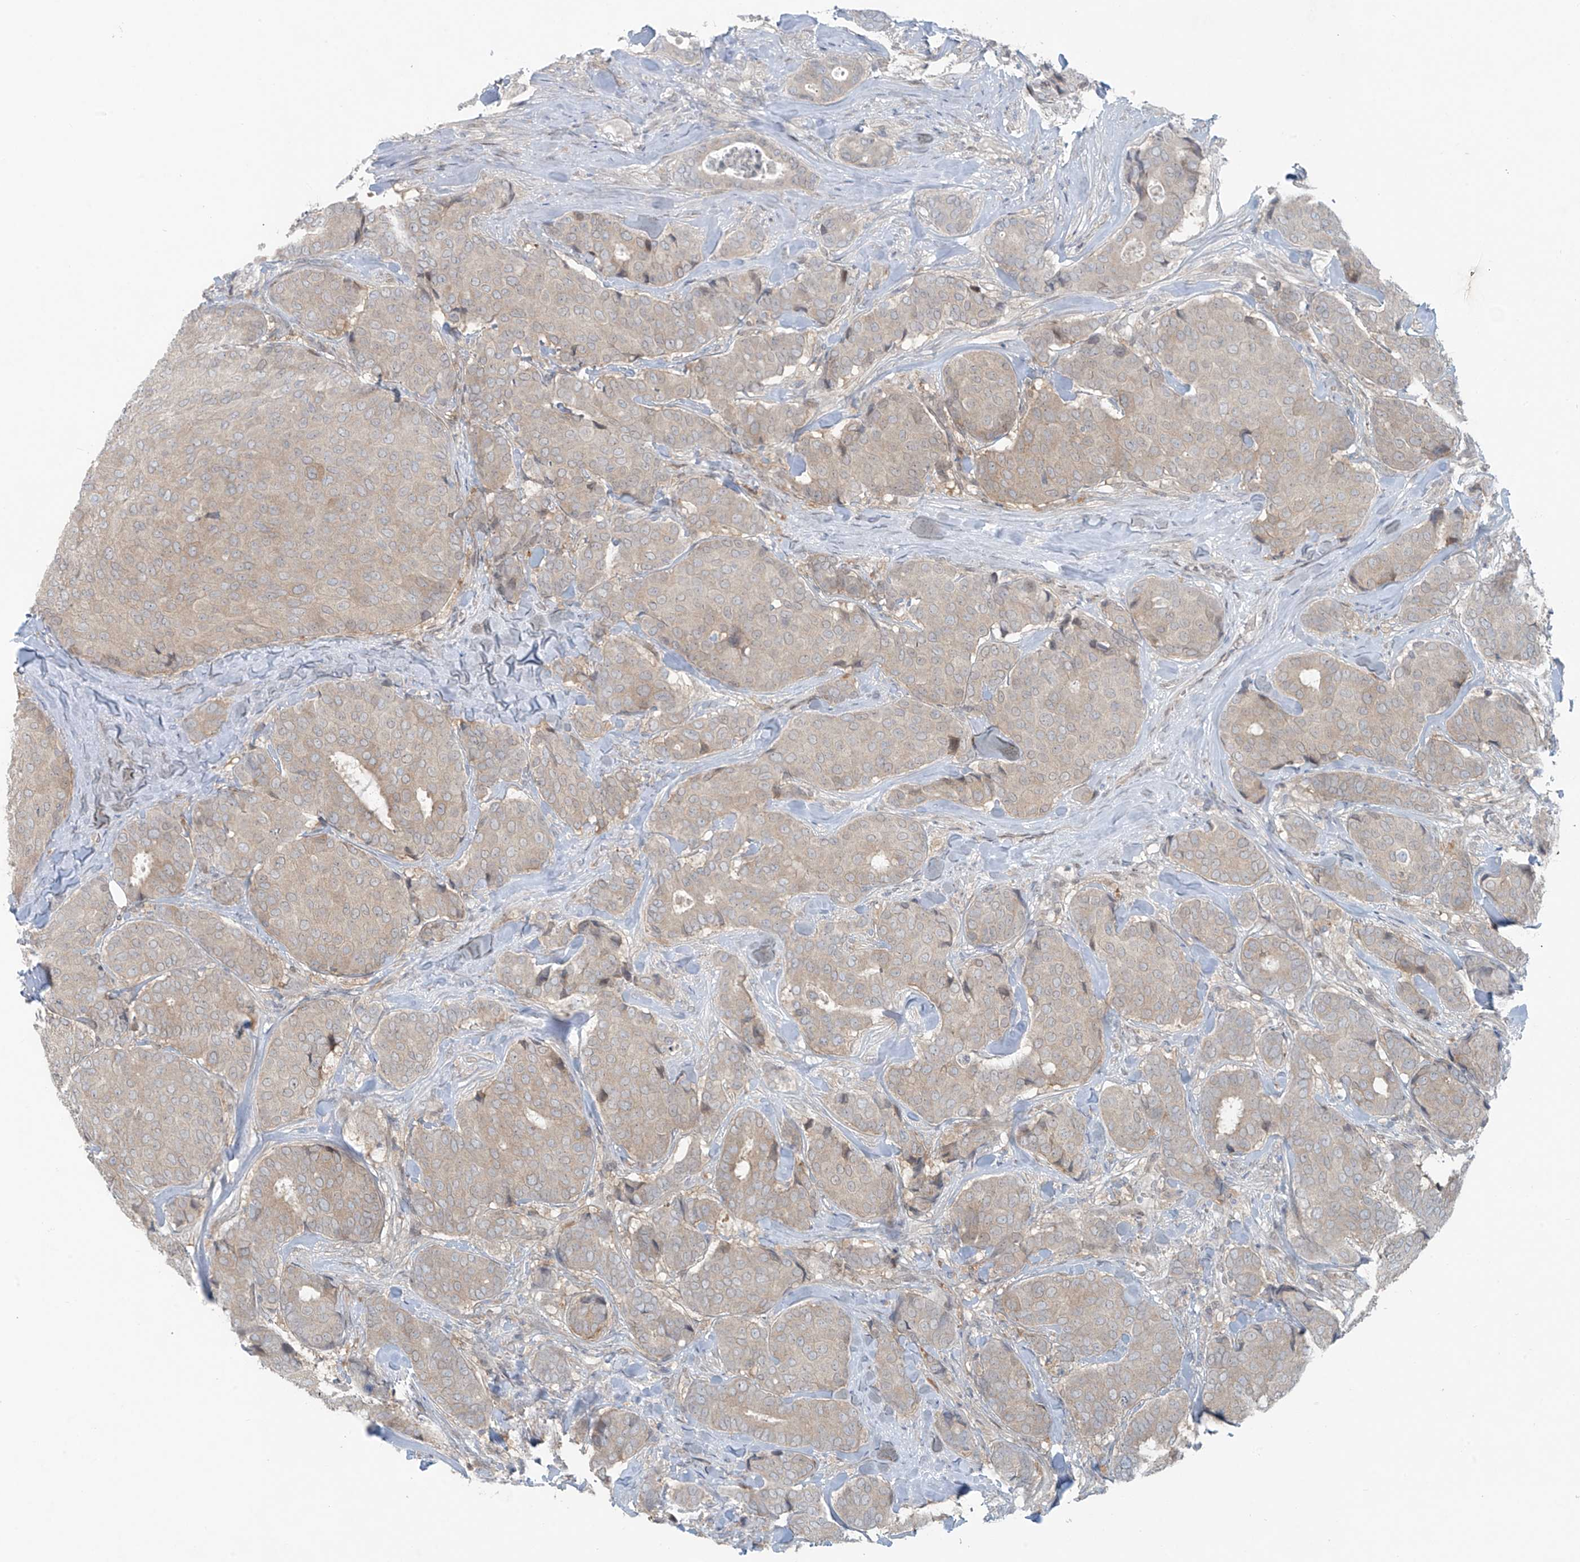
{"staining": {"intensity": "weak", "quantity": ">75%", "location": "cytoplasmic/membranous"}, "tissue": "breast cancer", "cell_type": "Tumor cells", "image_type": "cancer", "snomed": [{"axis": "morphology", "description": "Duct carcinoma"}, {"axis": "topography", "description": "Breast"}], "caption": "Human breast cancer stained for a protein (brown) shows weak cytoplasmic/membranous positive staining in about >75% of tumor cells.", "gene": "PPAT", "patient": {"sex": "female", "age": 75}}